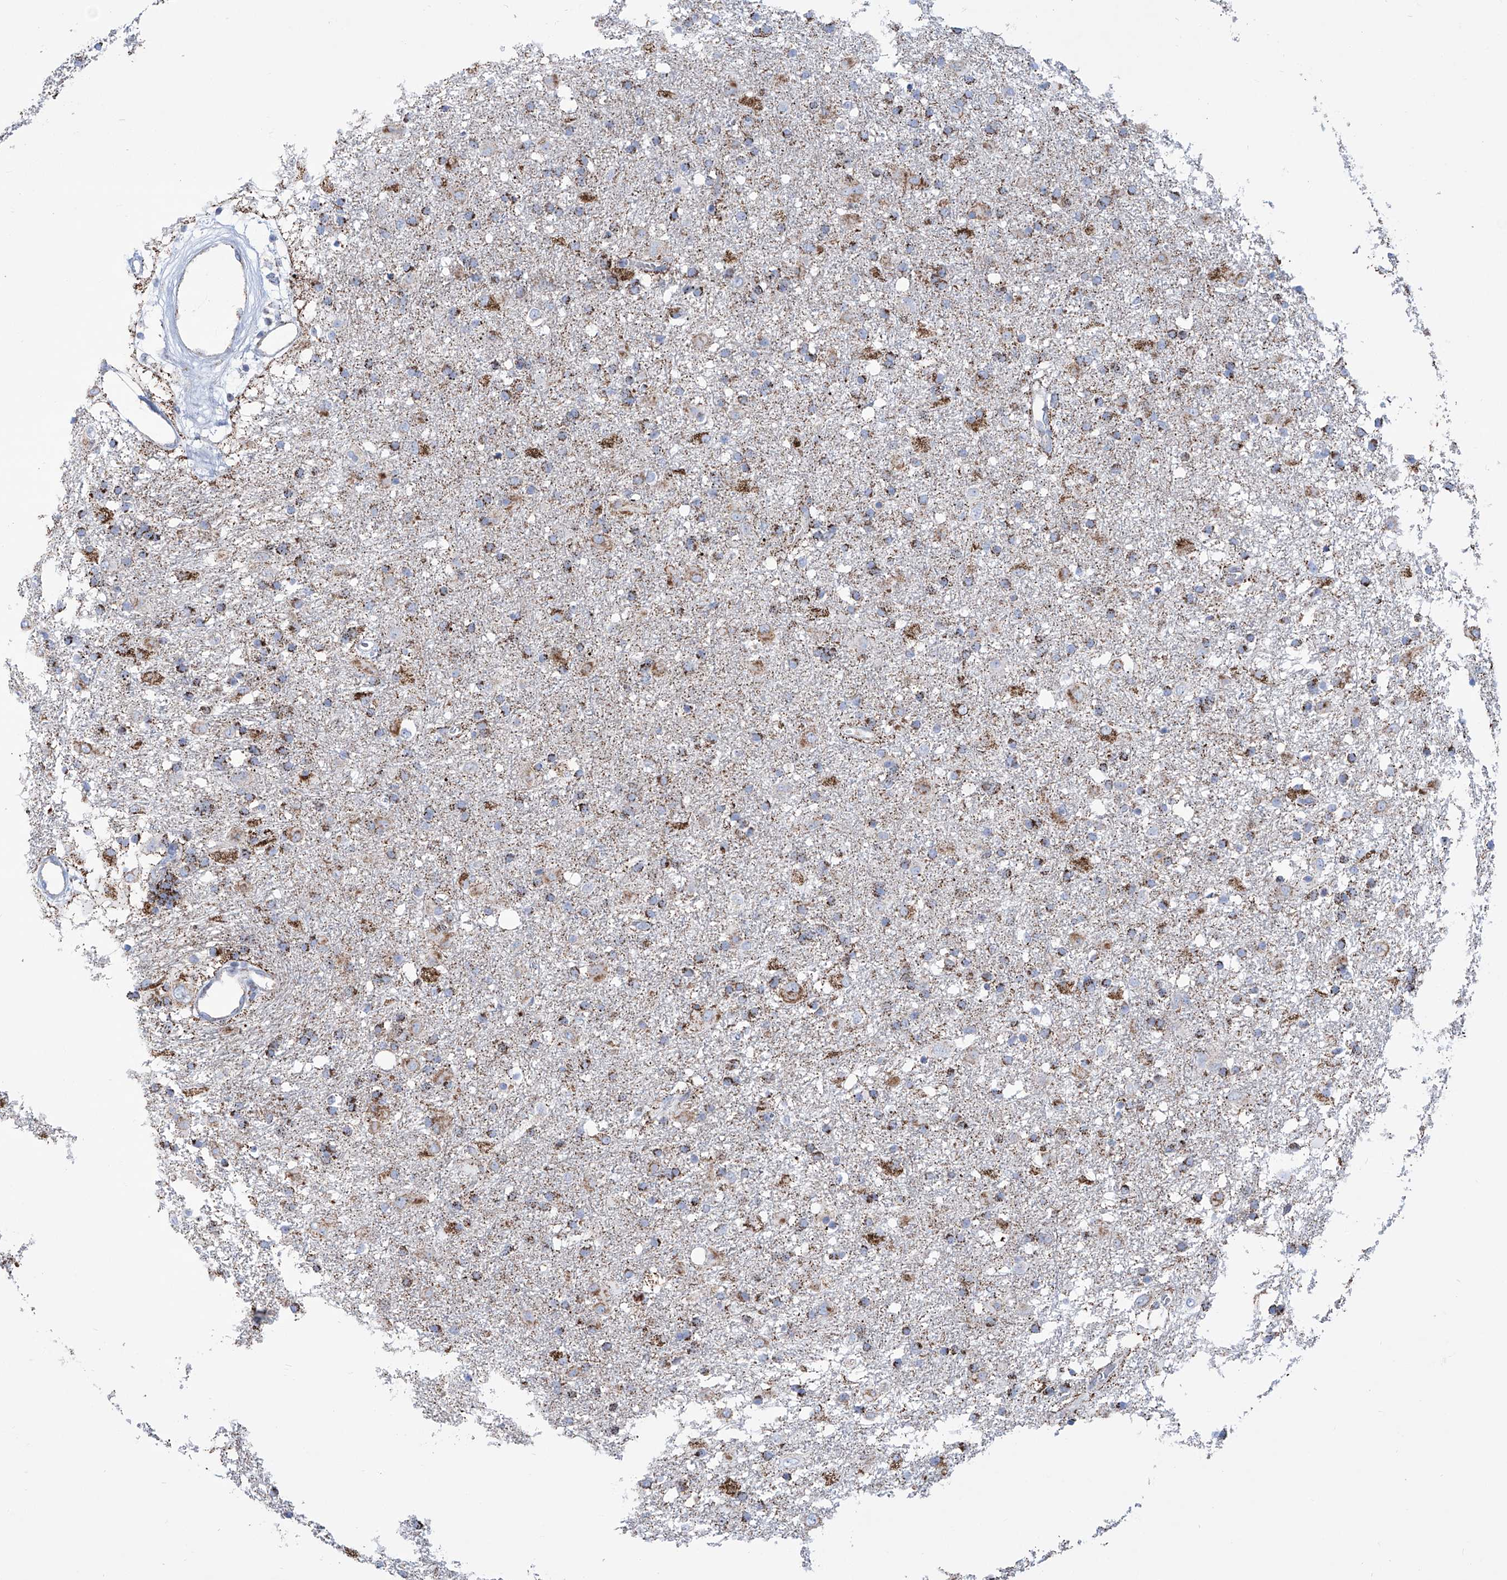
{"staining": {"intensity": "strong", "quantity": "25%-75%", "location": "cytoplasmic/membranous"}, "tissue": "glioma", "cell_type": "Tumor cells", "image_type": "cancer", "snomed": [{"axis": "morphology", "description": "Glioma, malignant, Low grade"}, {"axis": "topography", "description": "Brain"}], "caption": "This micrograph exhibits immunohistochemistry staining of human malignant glioma (low-grade), with high strong cytoplasmic/membranous expression in approximately 25%-75% of tumor cells.", "gene": "ALDH6A1", "patient": {"sex": "male", "age": 65}}